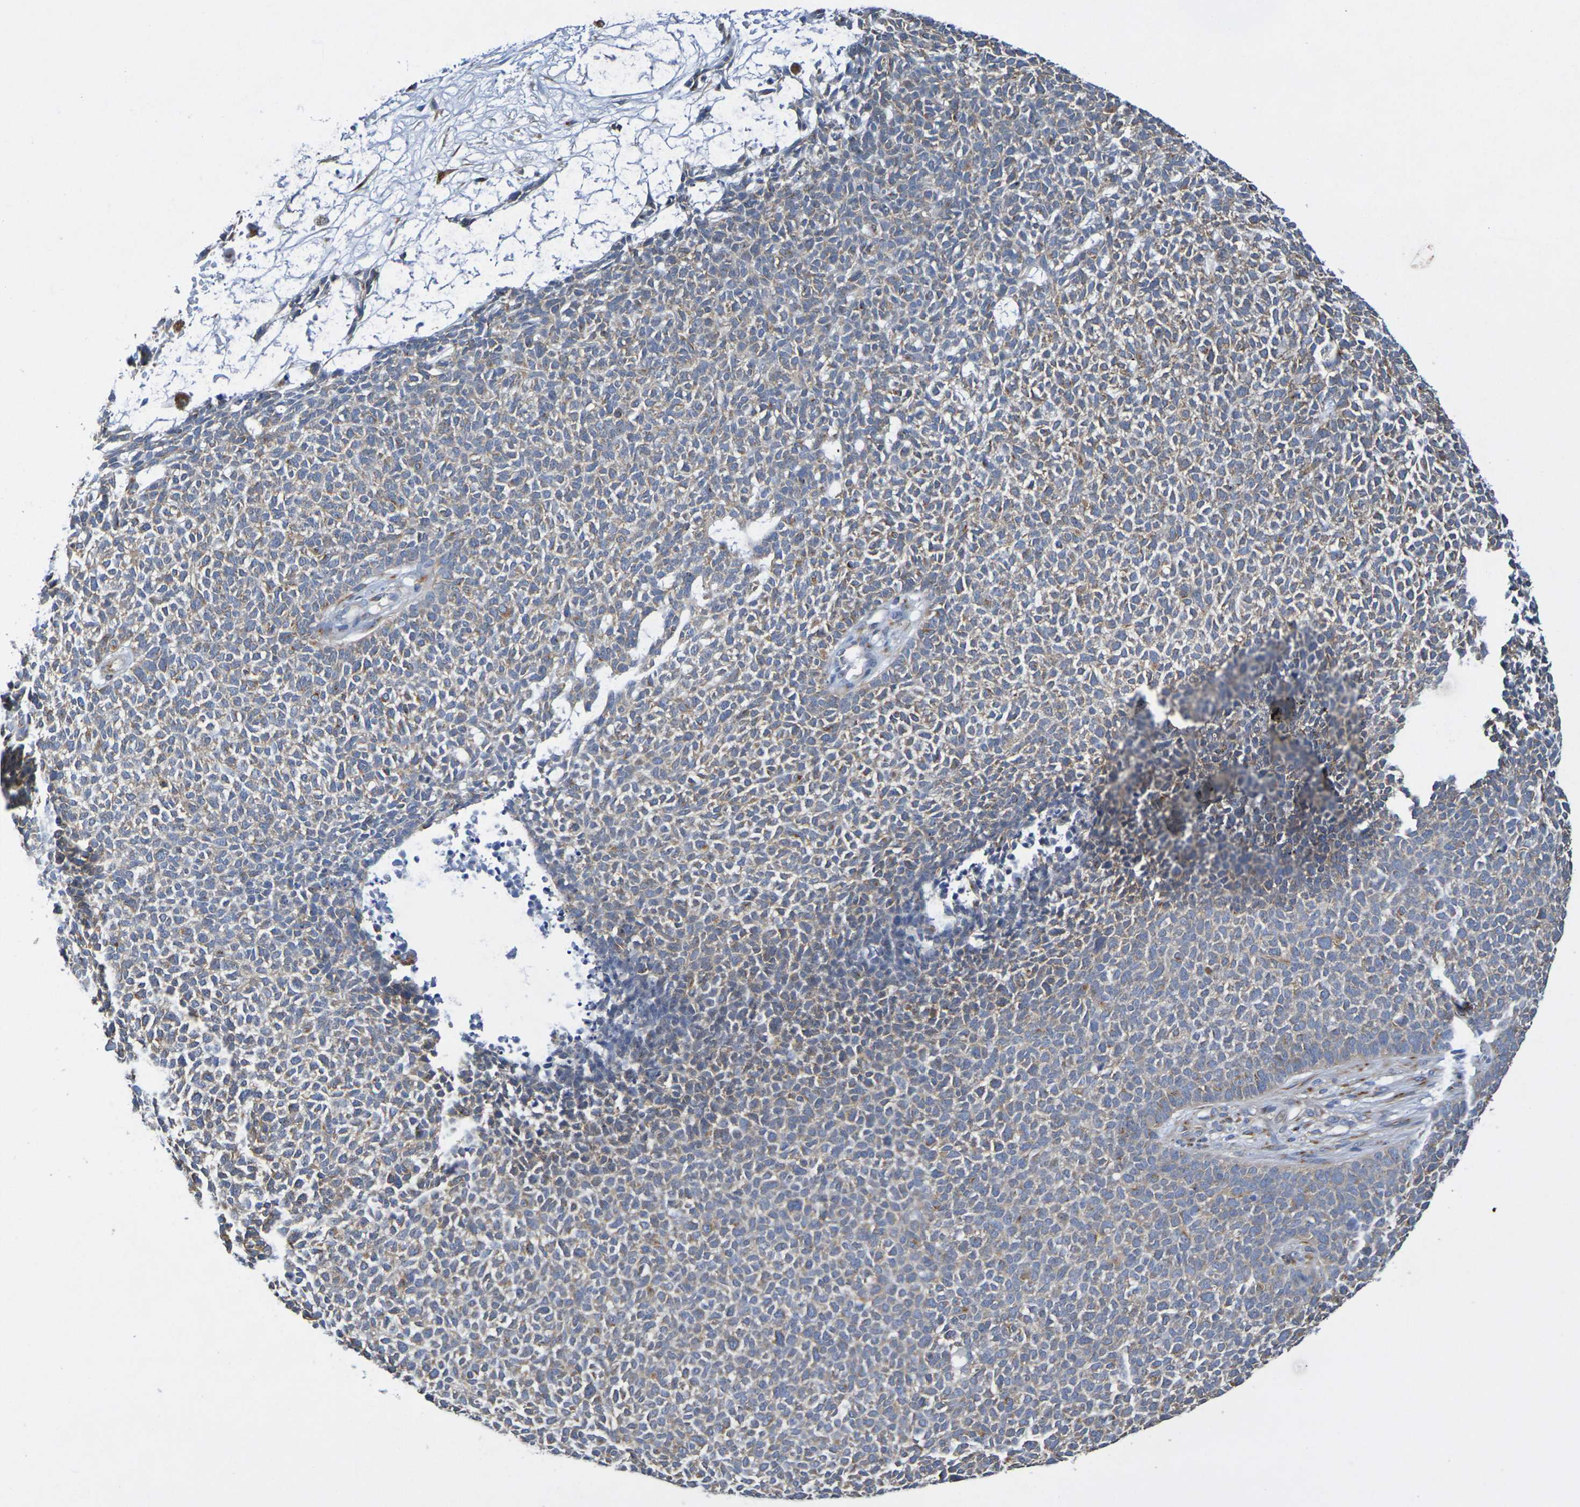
{"staining": {"intensity": "weak", "quantity": ">75%", "location": "cytoplasmic/membranous"}, "tissue": "skin cancer", "cell_type": "Tumor cells", "image_type": "cancer", "snomed": [{"axis": "morphology", "description": "Basal cell carcinoma"}, {"axis": "topography", "description": "Skin"}], "caption": "The photomicrograph shows staining of basal cell carcinoma (skin), revealing weak cytoplasmic/membranous protein positivity (brown color) within tumor cells. Immunohistochemistry (ihc) stains the protein in brown and the nuclei are stained blue.", "gene": "DCP2", "patient": {"sex": "female", "age": 84}}